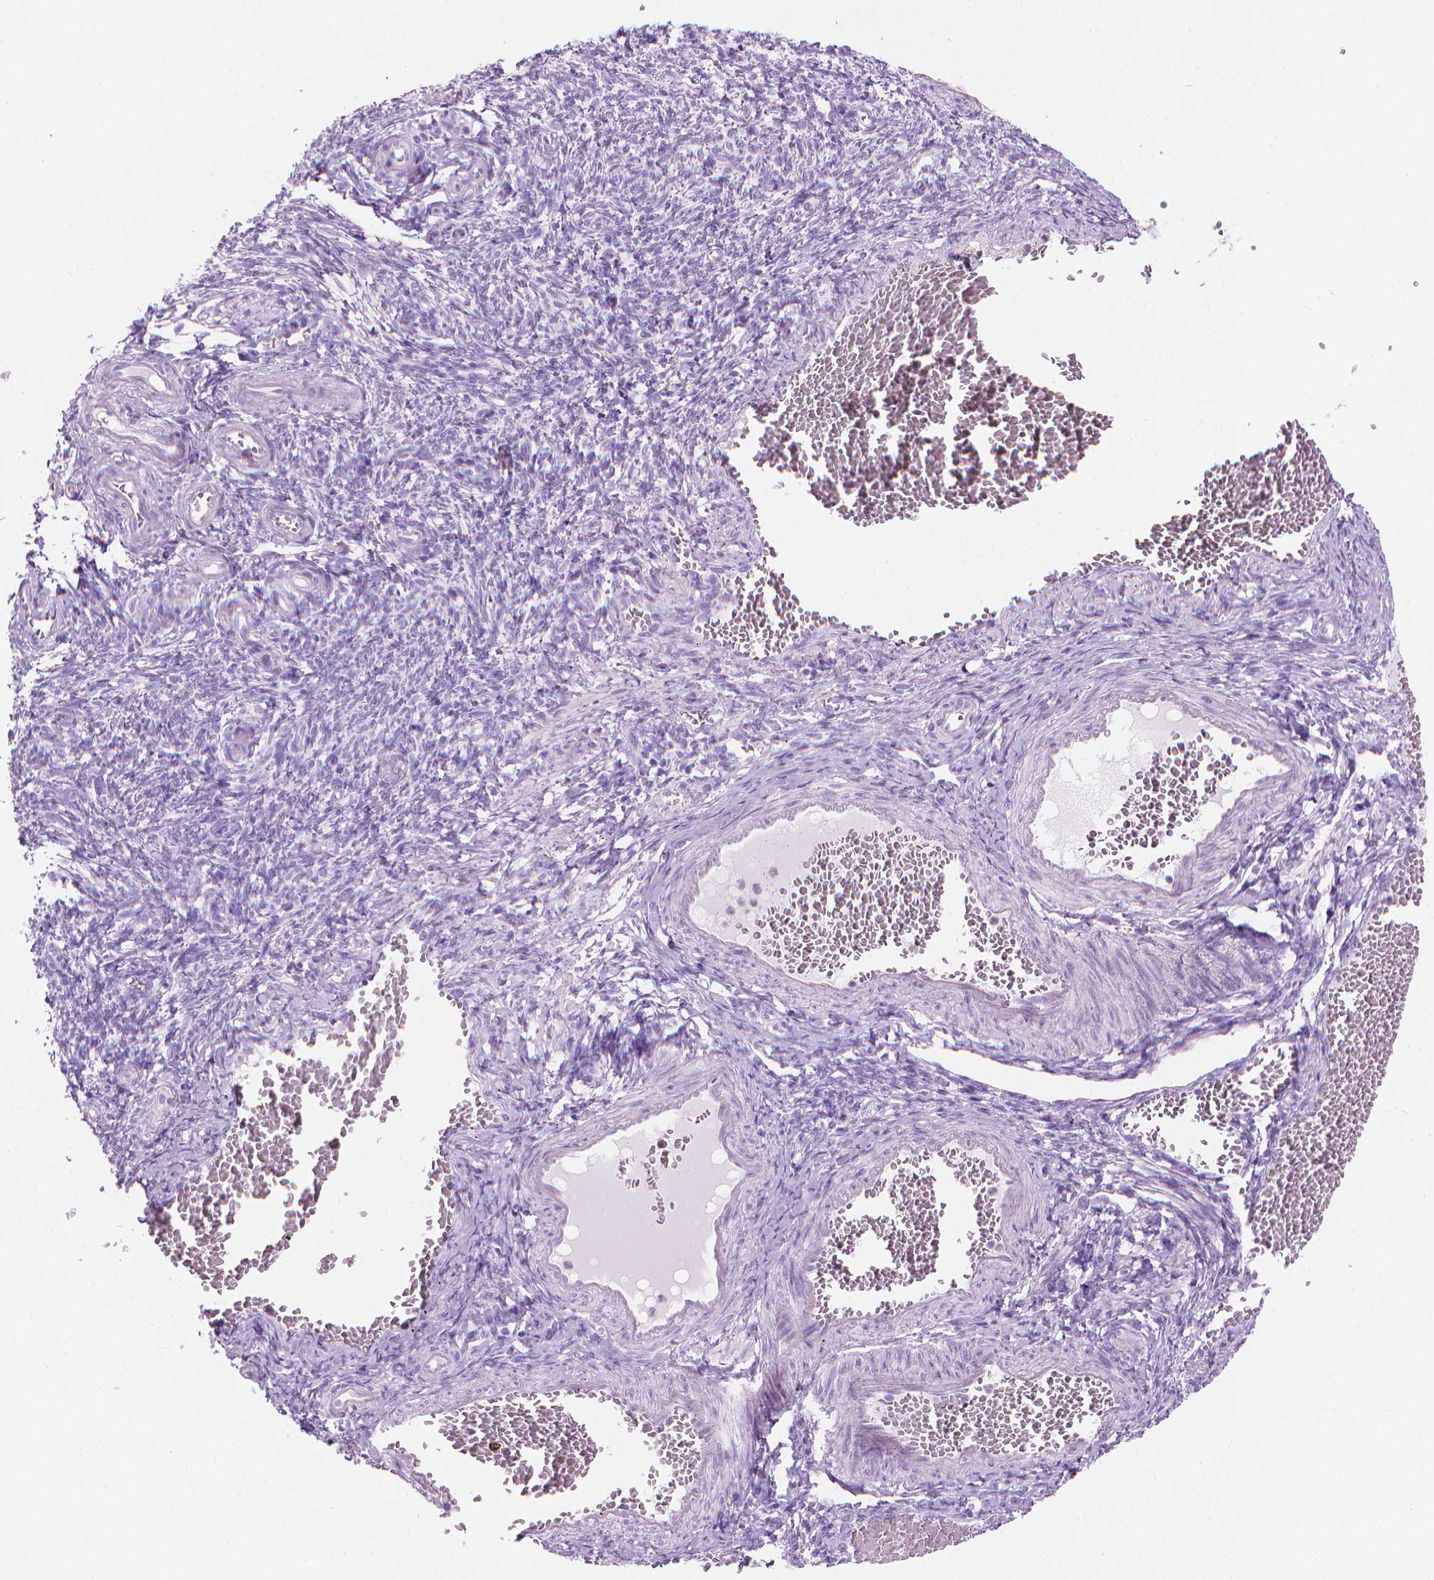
{"staining": {"intensity": "negative", "quantity": "none", "location": "none"}, "tissue": "ovary", "cell_type": "Follicle cells", "image_type": "normal", "snomed": [{"axis": "morphology", "description": "Normal tissue, NOS"}, {"axis": "topography", "description": "Ovary"}], "caption": "Protein analysis of benign ovary shows no significant expression in follicle cells. (Stains: DAB (3,3'-diaminobenzidine) immunohistochemistry (IHC) with hematoxylin counter stain, Microscopy: brightfield microscopy at high magnification).", "gene": "TTC29", "patient": {"sex": "female", "age": 39}}